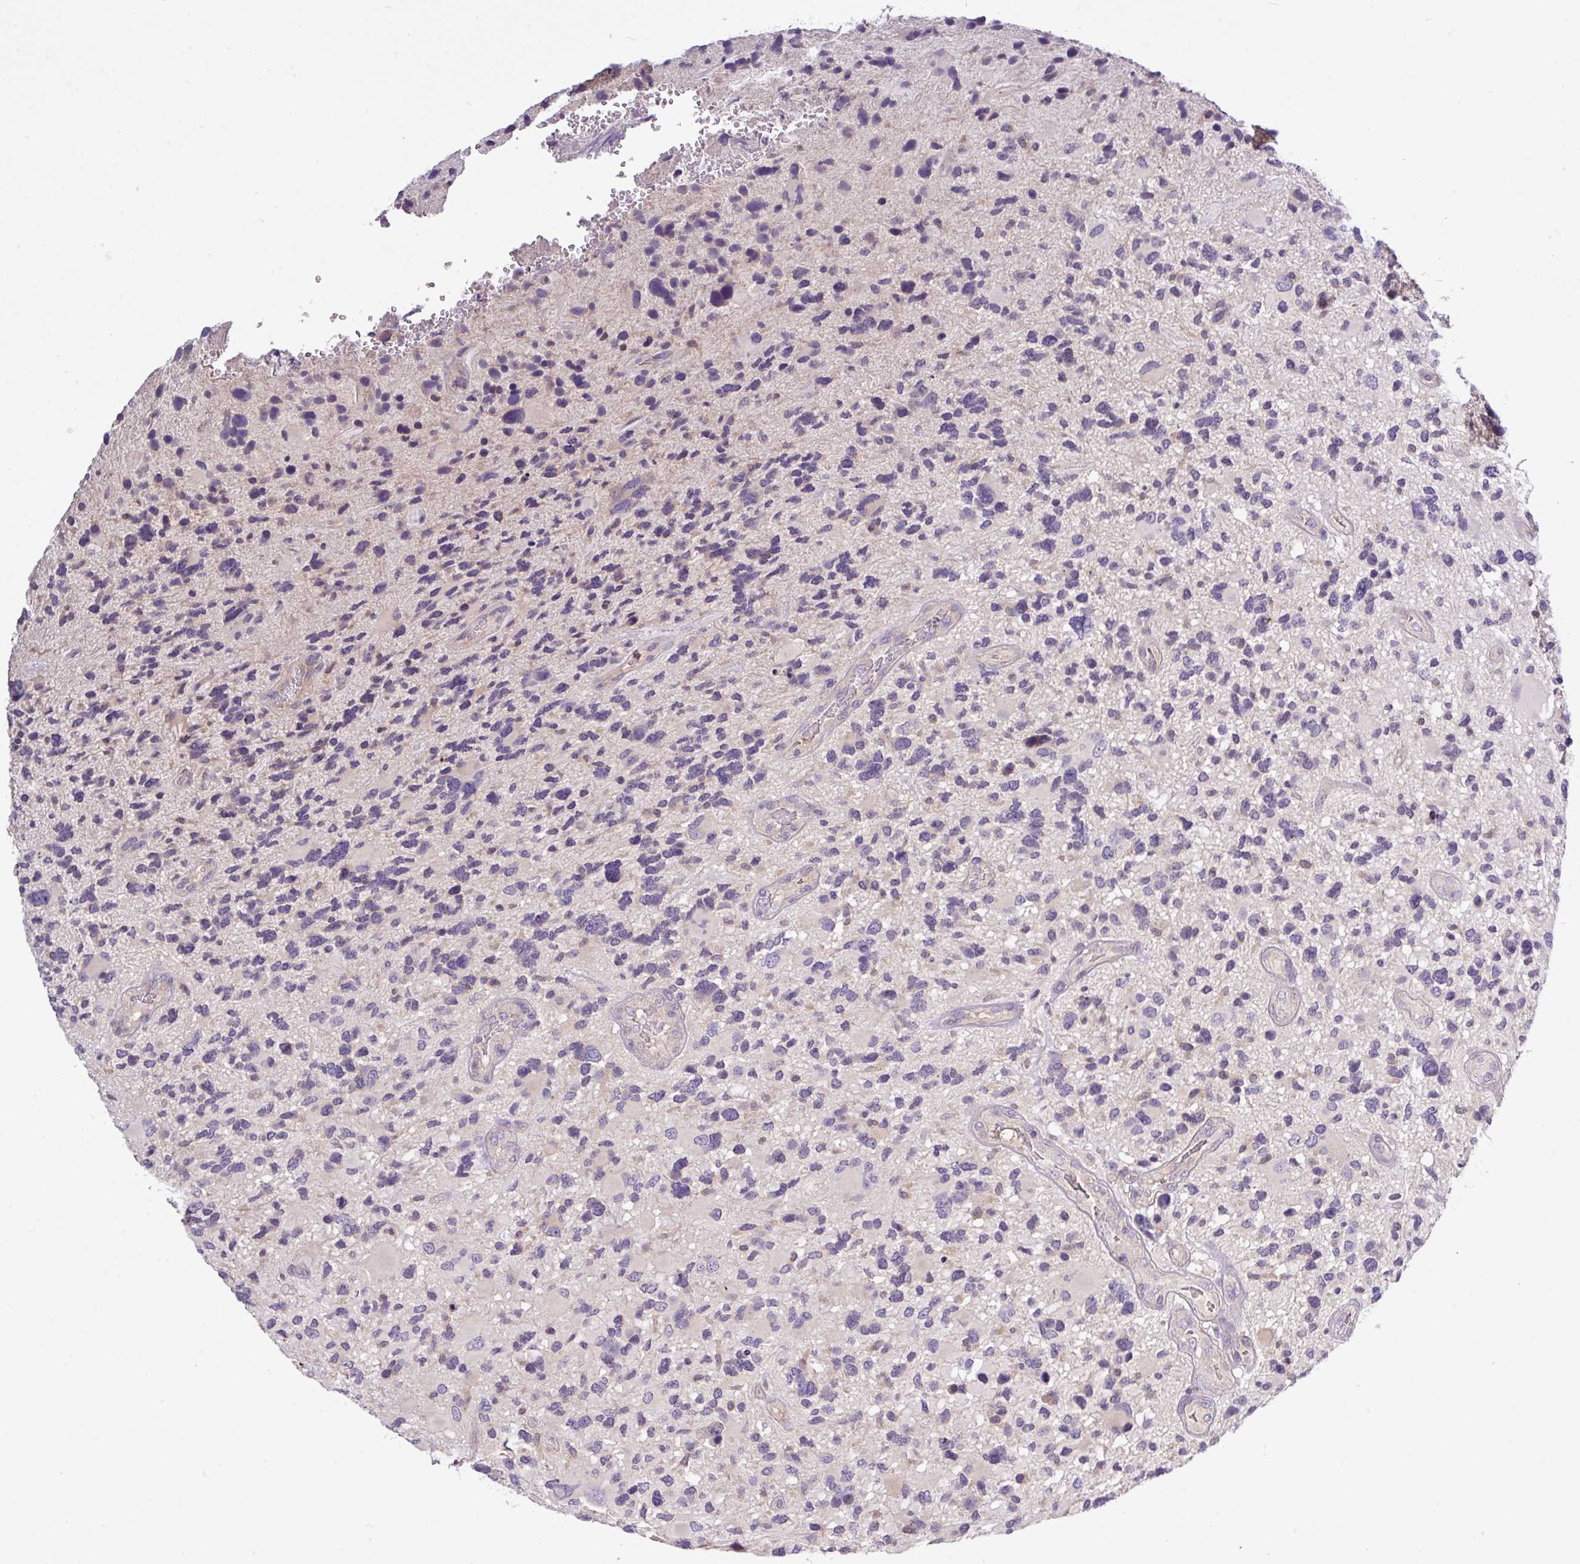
{"staining": {"intensity": "negative", "quantity": "none", "location": "none"}, "tissue": "glioma", "cell_type": "Tumor cells", "image_type": "cancer", "snomed": [{"axis": "morphology", "description": "Glioma, malignant, High grade"}, {"axis": "topography", "description": "Brain"}], "caption": "Immunohistochemistry (IHC) photomicrograph of high-grade glioma (malignant) stained for a protein (brown), which reveals no staining in tumor cells.", "gene": "TMEM62", "patient": {"sex": "female", "age": 11}}